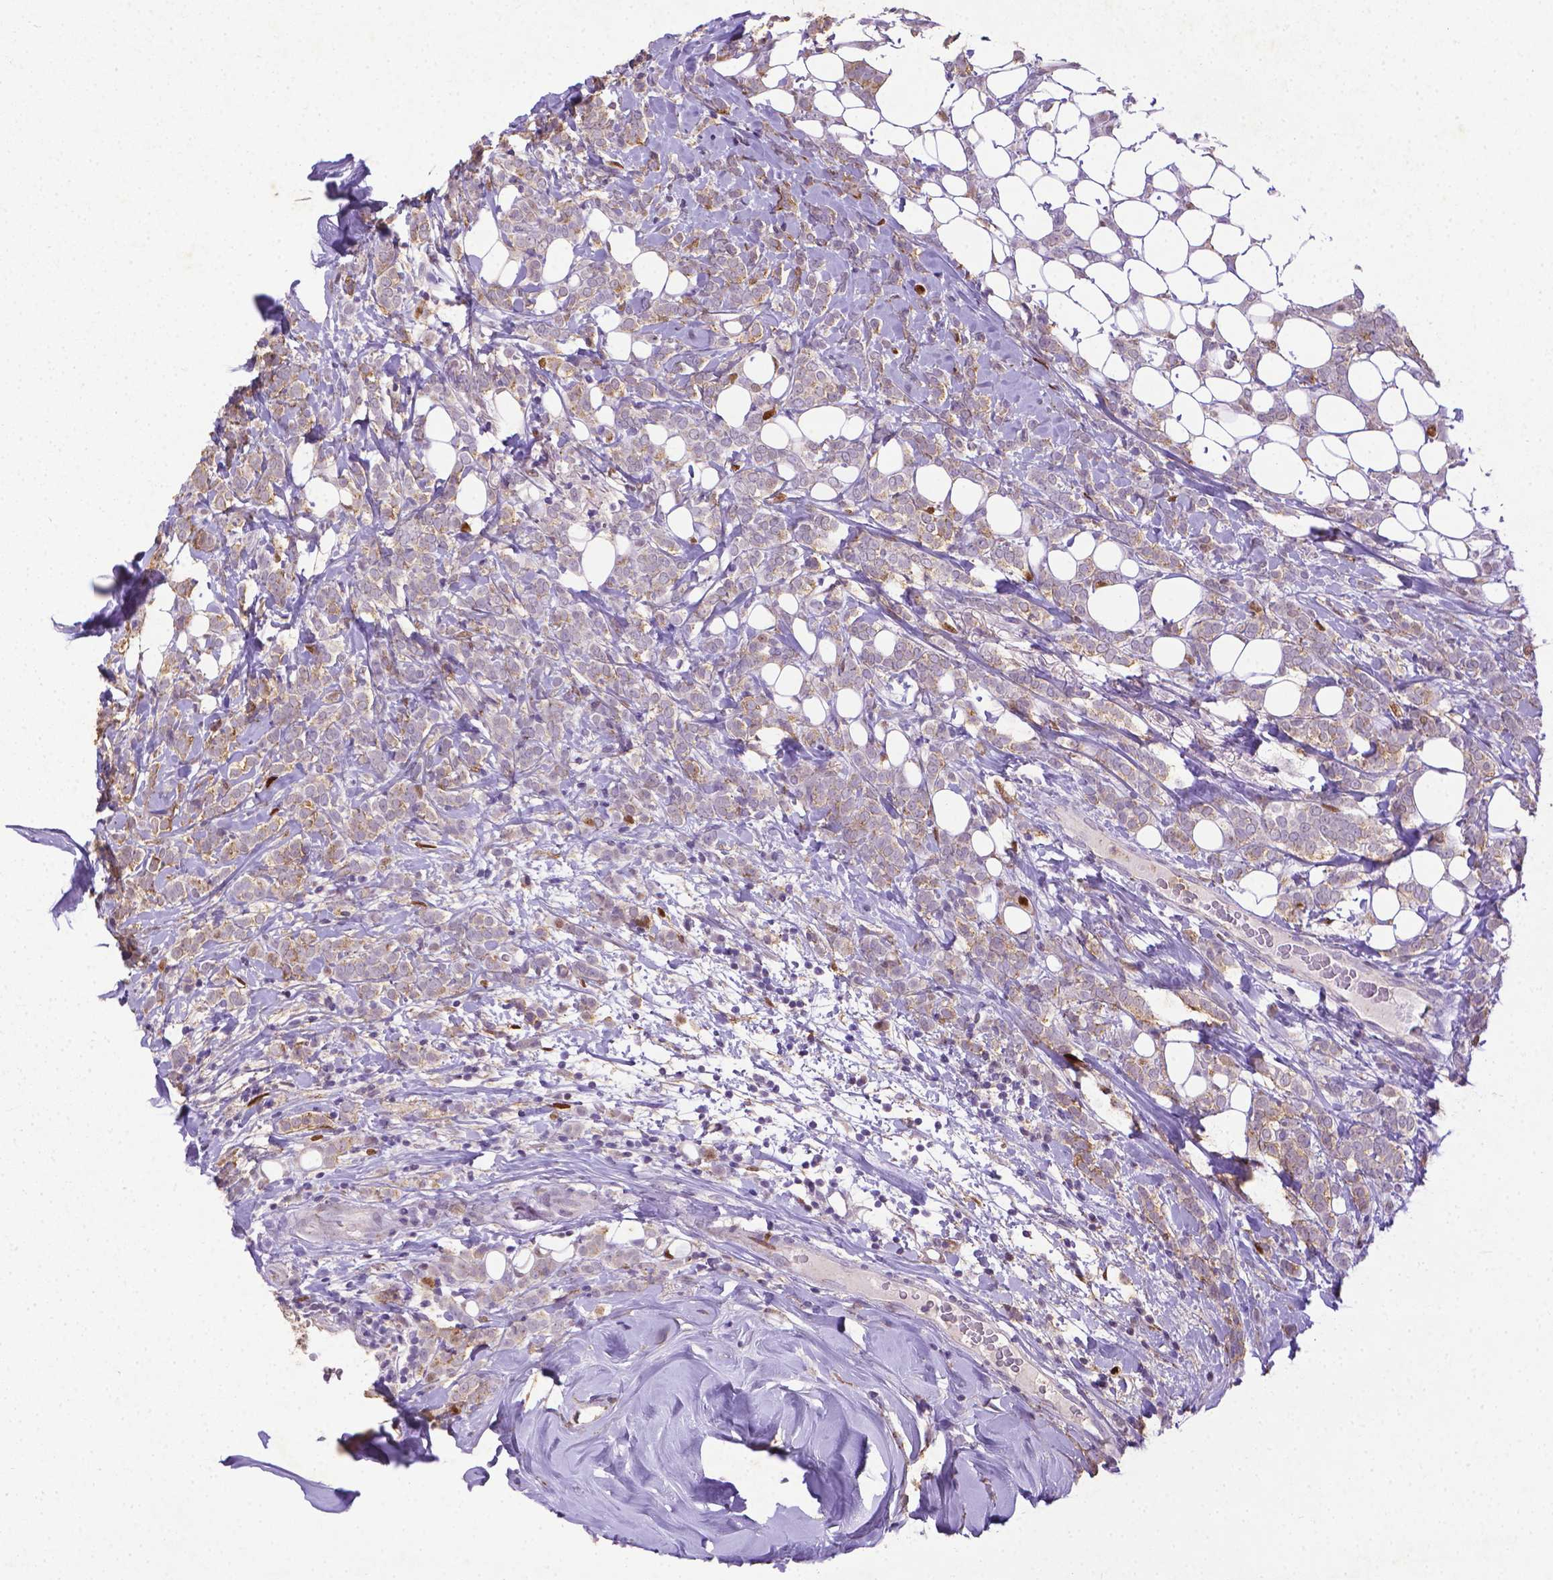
{"staining": {"intensity": "moderate", "quantity": "<25%", "location": "cytoplasmic/membranous,nuclear"}, "tissue": "breast cancer", "cell_type": "Tumor cells", "image_type": "cancer", "snomed": [{"axis": "morphology", "description": "Lobular carcinoma"}, {"axis": "topography", "description": "Breast"}], "caption": "Moderate cytoplasmic/membranous and nuclear protein positivity is identified in about <25% of tumor cells in breast cancer. The staining is performed using DAB brown chromogen to label protein expression. The nuclei are counter-stained blue using hematoxylin.", "gene": "CDKN1A", "patient": {"sex": "female", "age": 49}}